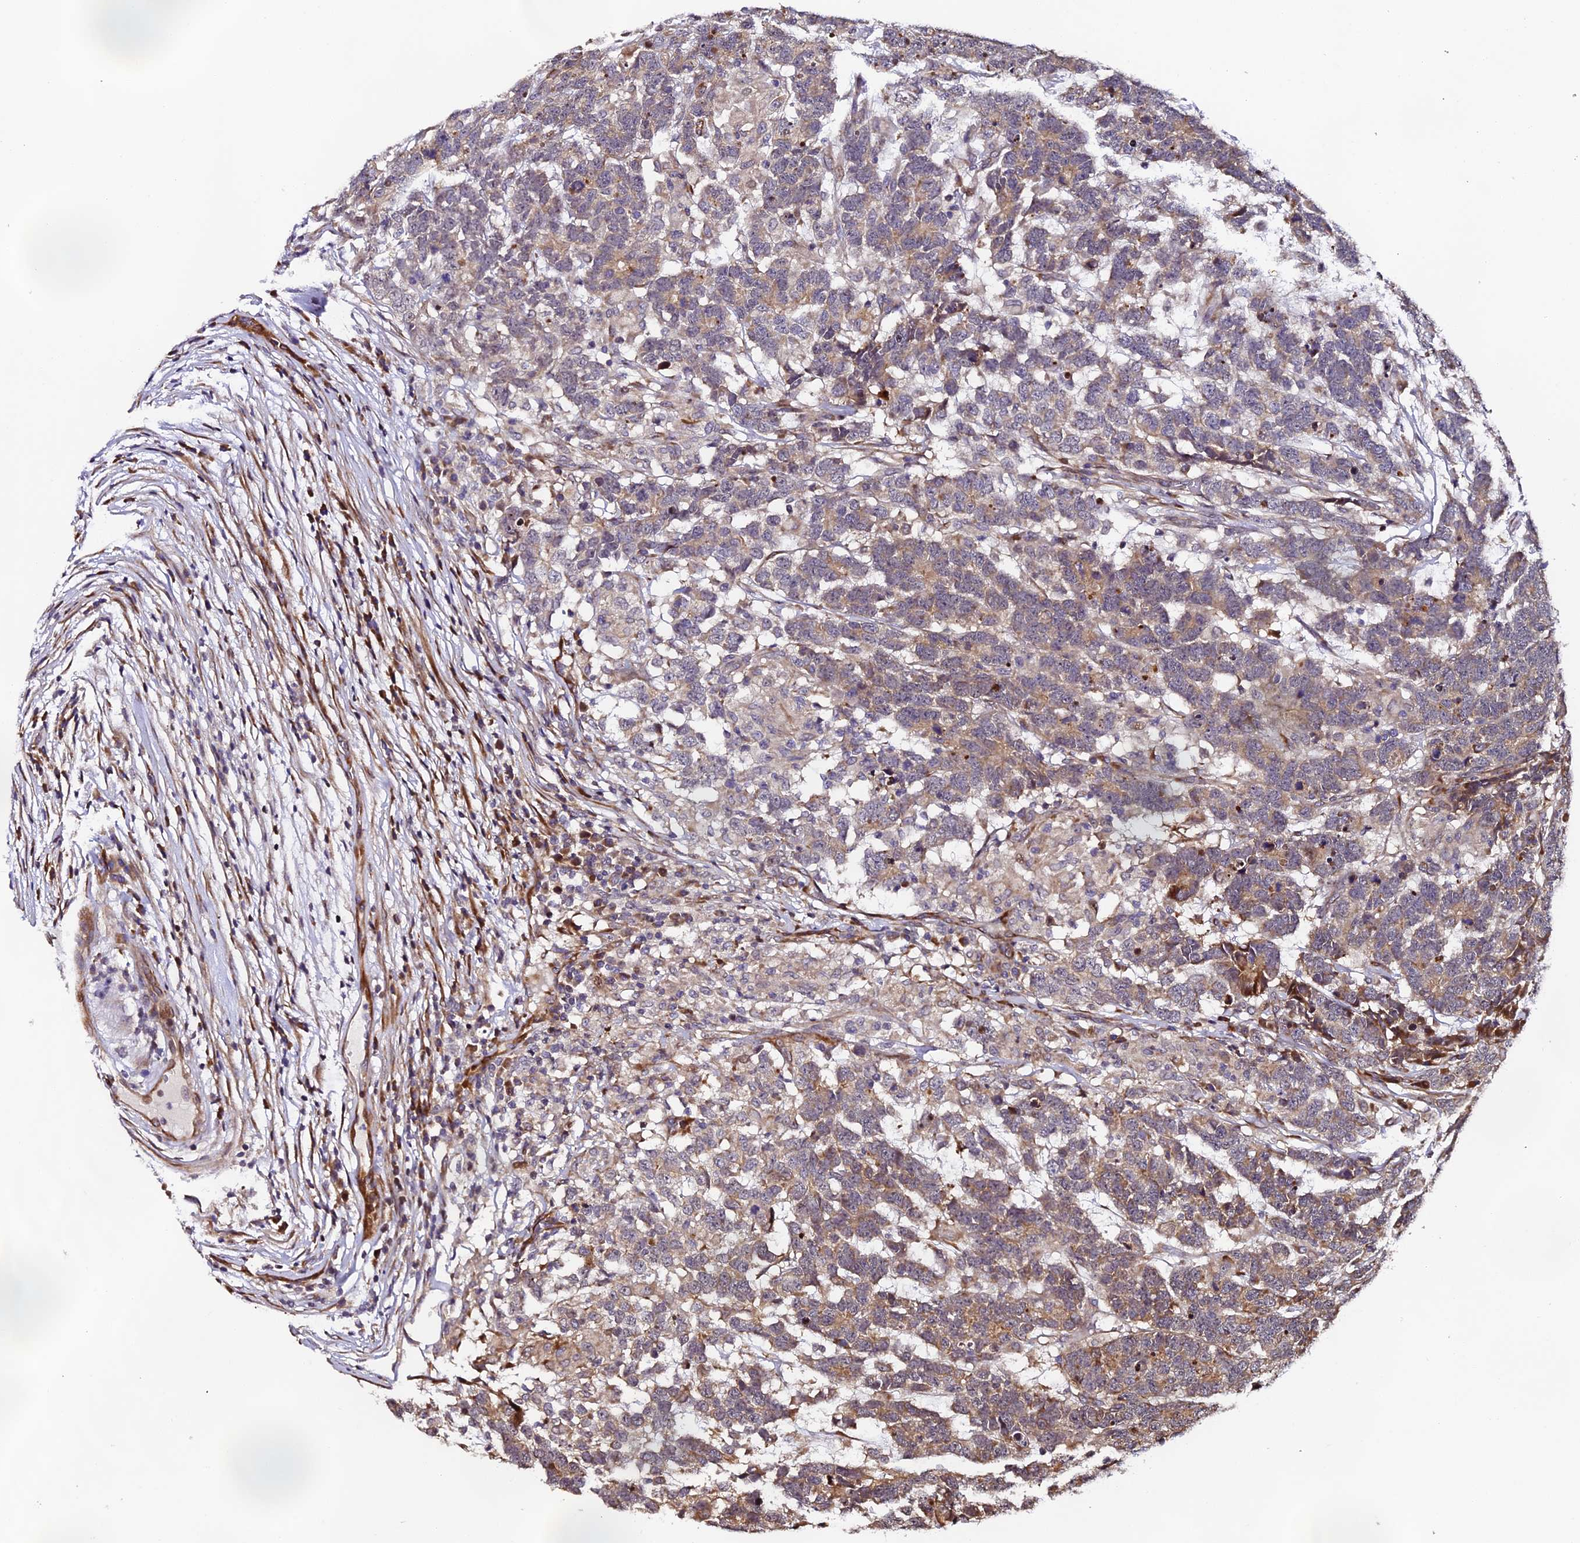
{"staining": {"intensity": "moderate", "quantity": "25%-75%", "location": "cytoplasmic/membranous"}, "tissue": "testis cancer", "cell_type": "Tumor cells", "image_type": "cancer", "snomed": [{"axis": "morphology", "description": "Carcinoma, Embryonal, NOS"}, {"axis": "topography", "description": "Testis"}], "caption": "Approximately 25%-75% of tumor cells in human testis cancer (embryonal carcinoma) exhibit moderate cytoplasmic/membranous protein staining as visualized by brown immunohistochemical staining.", "gene": "RAB28", "patient": {"sex": "male", "age": 26}}